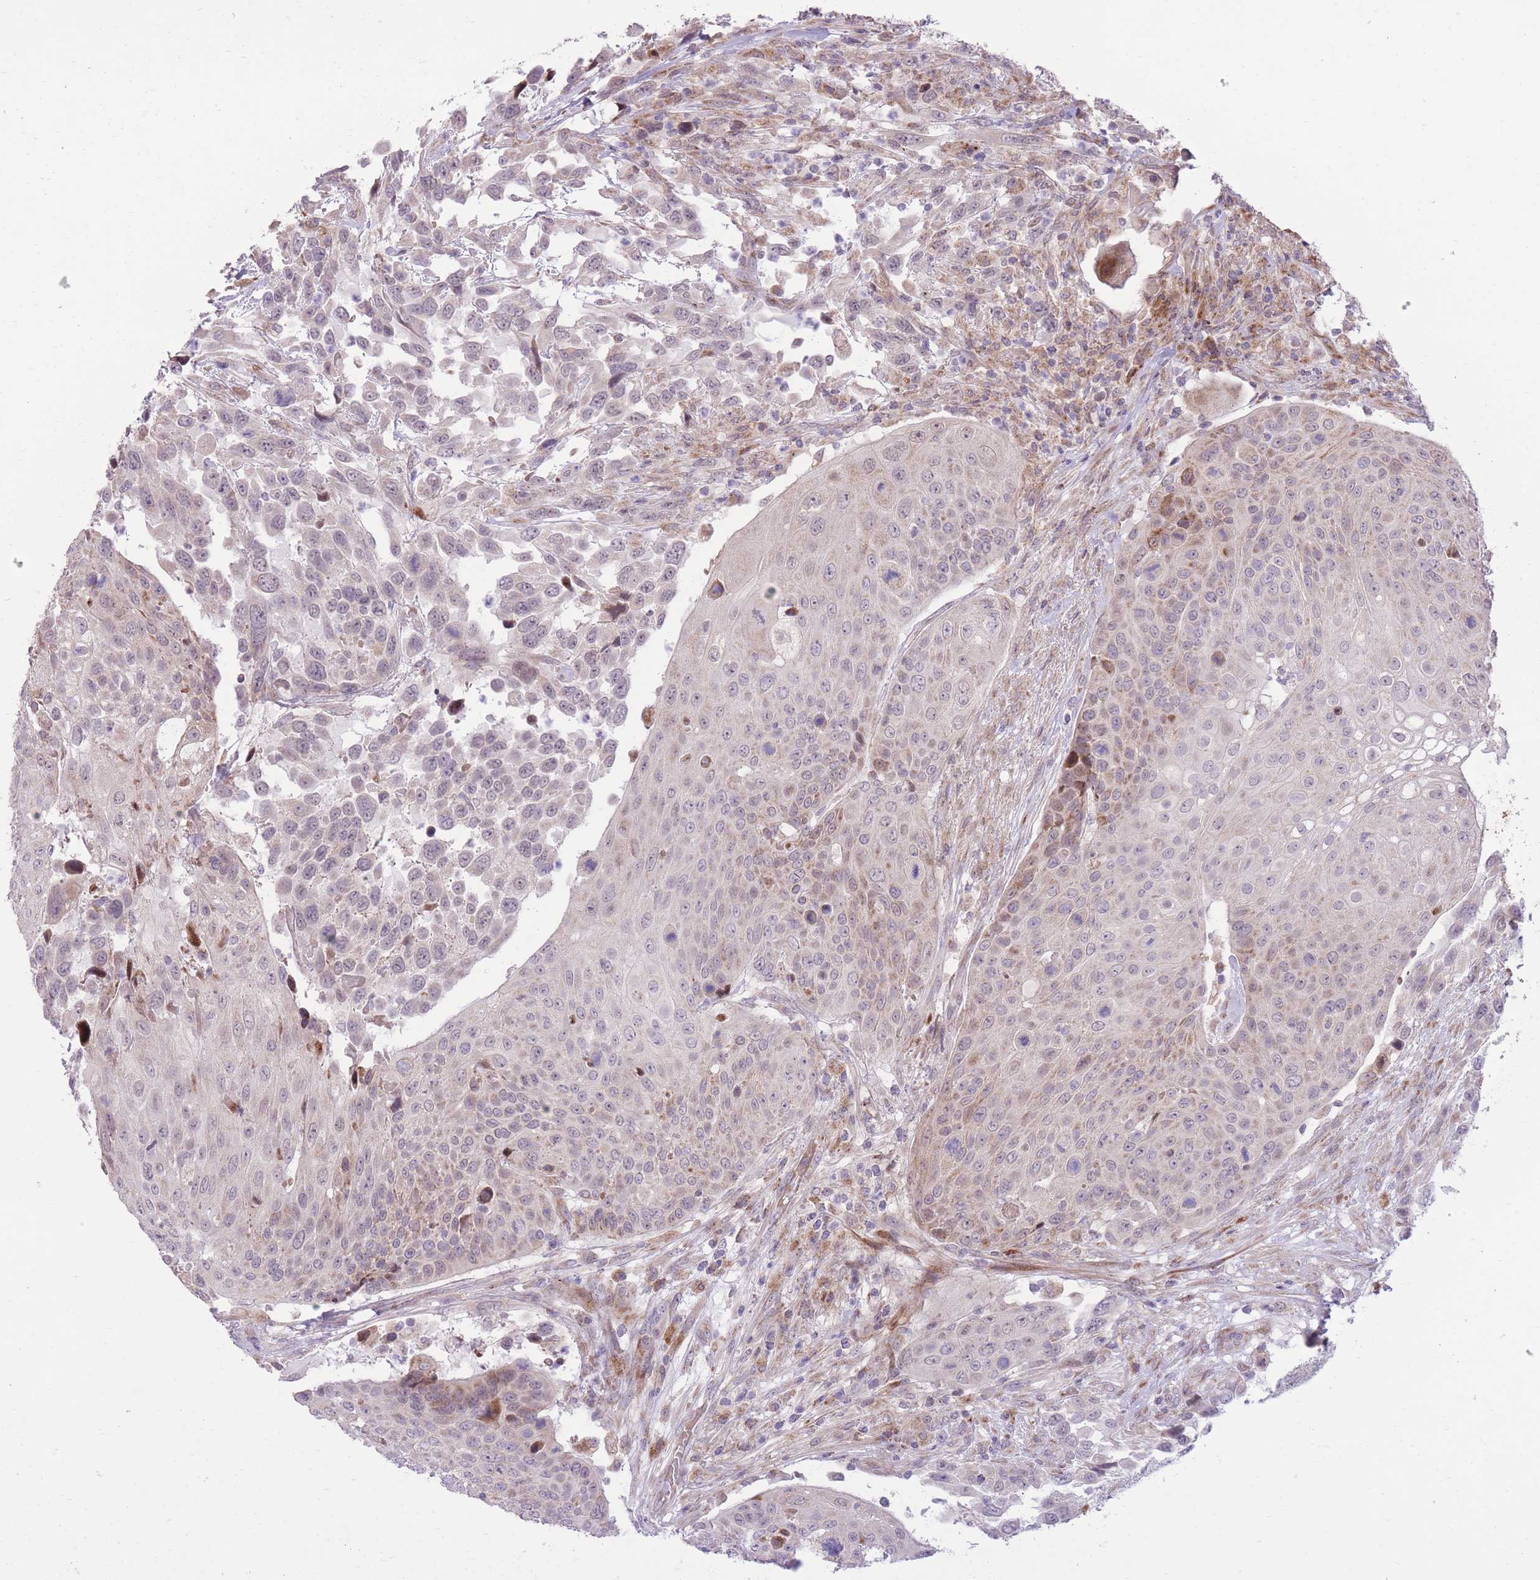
{"staining": {"intensity": "moderate", "quantity": "<25%", "location": "cytoplasmic/membranous"}, "tissue": "urothelial cancer", "cell_type": "Tumor cells", "image_type": "cancer", "snomed": [{"axis": "morphology", "description": "Urothelial carcinoma, High grade"}, {"axis": "topography", "description": "Urinary bladder"}], "caption": "IHC staining of urothelial cancer, which shows low levels of moderate cytoplasmic/membranous positivity in about <25% of tumor cells indicating moderate cytoplasmic/membranous protein expression. The staining was performed using DAB (3,3'-diaminobenzidine) (brown) for protein detection and nuclei were counterstained in hematoxylin (blue).", "gene": "SLC4A4", "patient": {"sex": "female", "age": 70}}